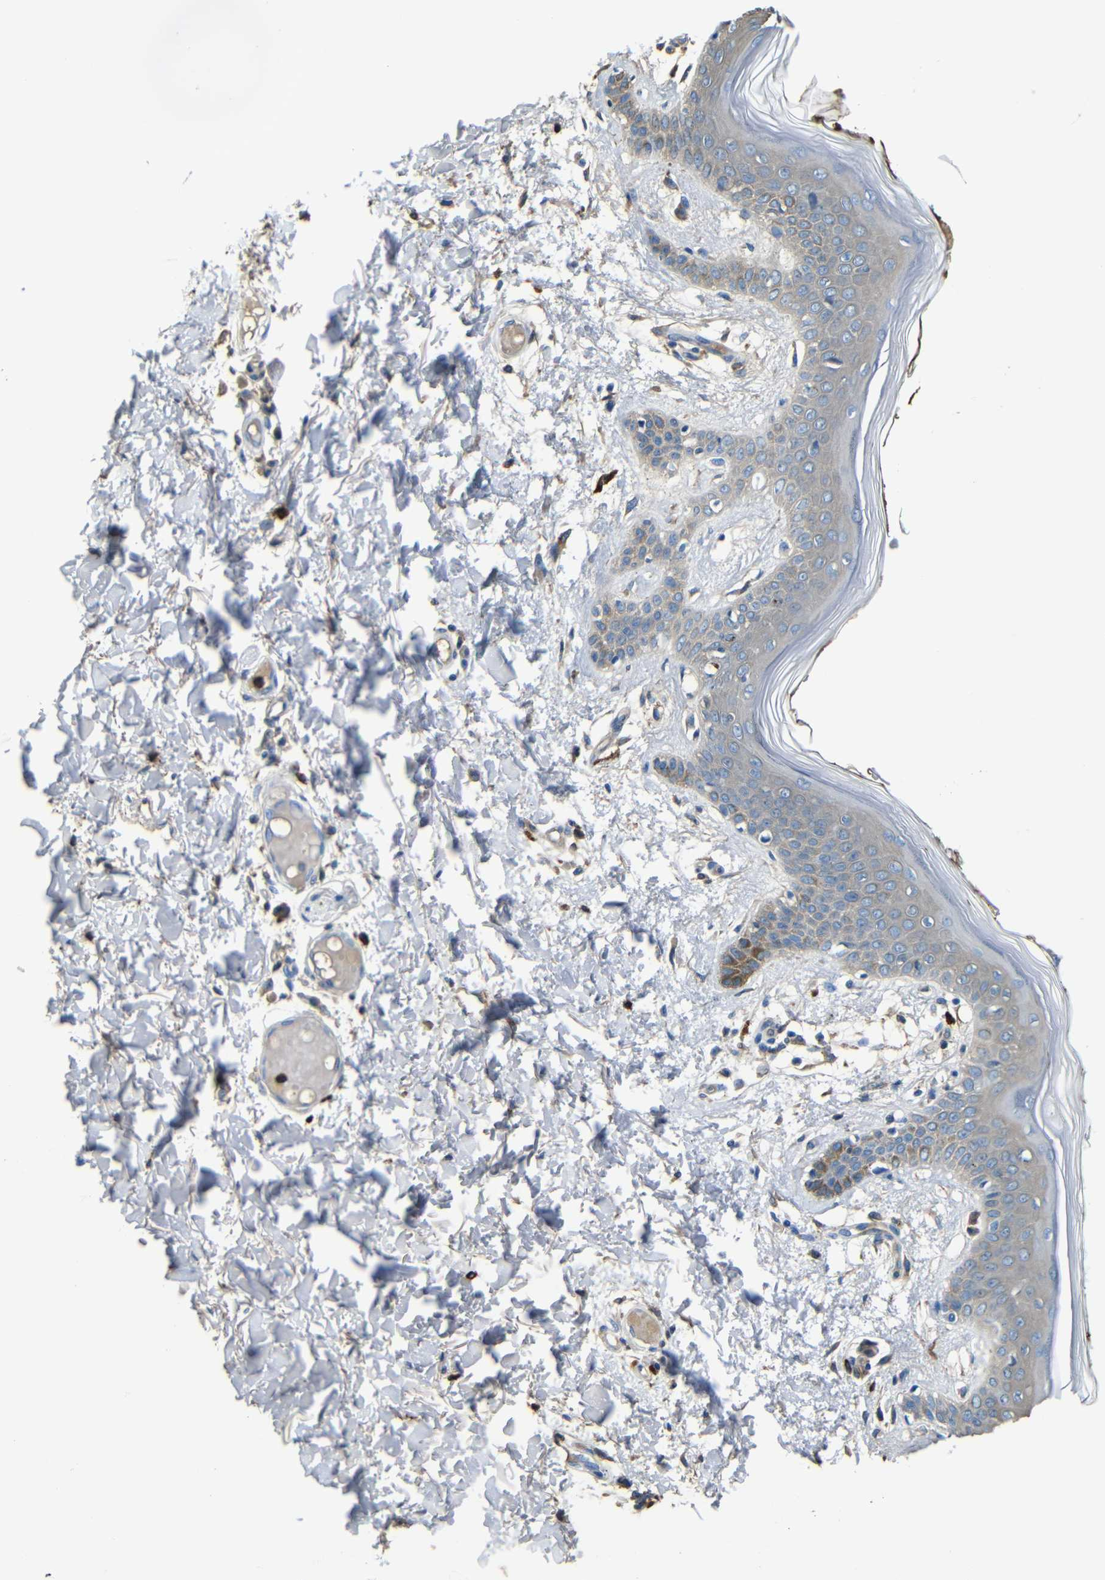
{"staining": {"intensity": "weak", "quantity": "<25%", "location": "cytoplasmic/membranous"}, "tissue": "skin", "cell_type": "Fibroblasts", "image_type": "normal", "snomed": [{"axis": "morphology", "description": "Normal tissue, NOS"}, {"axis": "topography", "description": "Skin"}], "caption": "High magnification brightfield microscopy of benign skin stained with DAB (brown) and counterstained with hematoxylin (blue): fibroblasts show no significant positivity. (Stains: DAB (3,3'-diaminobenzidine) immunohistochemistry with hematoxylin counter stain, Microscopy: brightfield microscopy at high magnification).", "gene": "SERPINA1", "patient": {"sex": "male", "age": 53}}